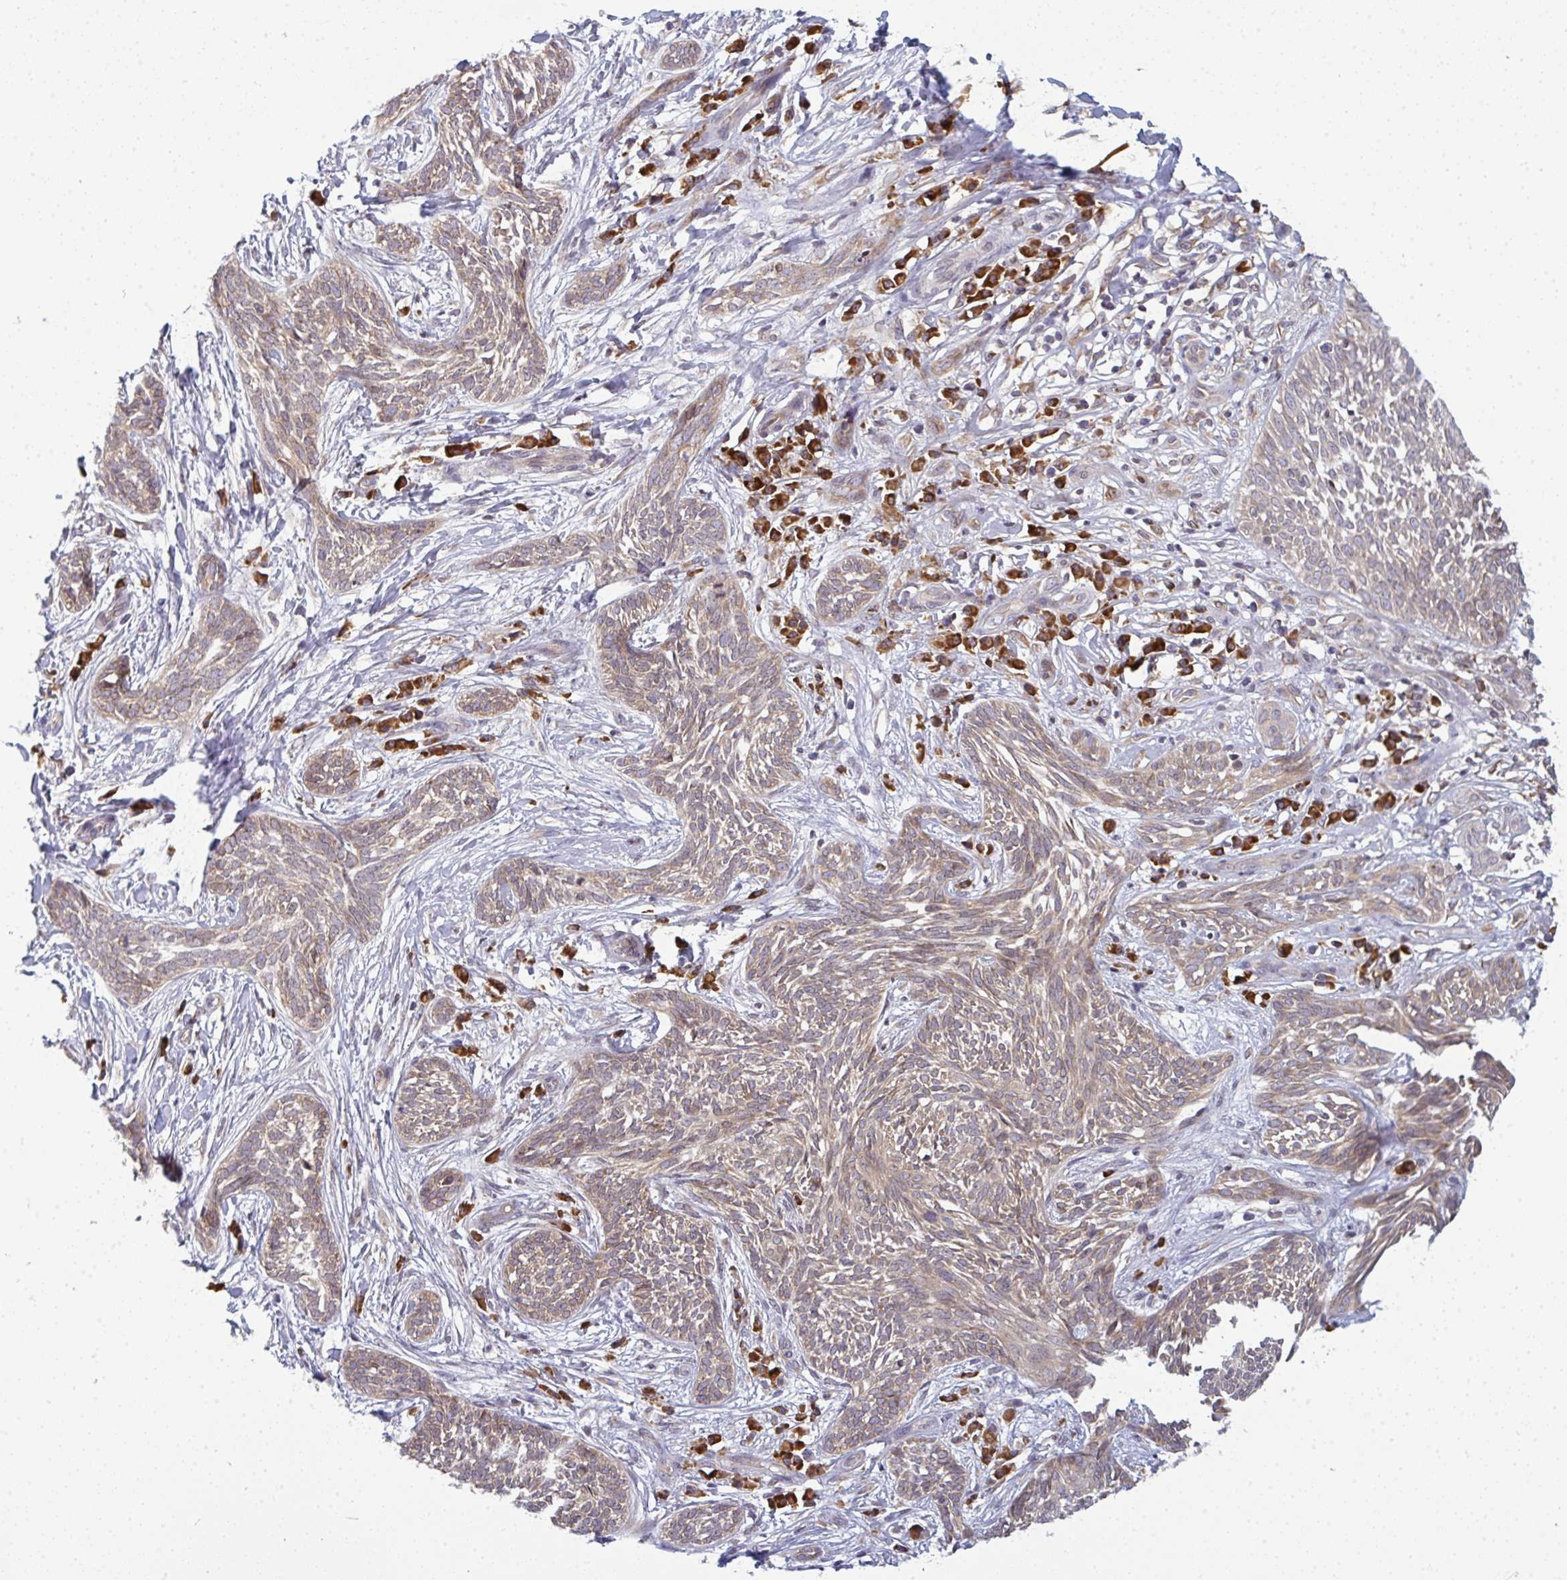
{"staining": {"intensity": "weak", "quantity": ">75%", "location": "cytoplasmic/membranous"}, "tissue": "skin cancer", "cell_type": "Tumor cells", "image_type": "cancer", "snomed": [{"axis": "morphology", "description": "Basal cell carcinoma"}, {"axis": "topography", "description": "Skin"}, {"axis": "topography", "description": "Skin, foot"}], "caption": "Immunohistochemical staining of human skin cancer (basal cell carcinoma) shows low levels of weak cytoplasmic/membranous protein expression in about >75% of tumor cells. (Brightfield microscopy of DAB IHC at high magnification).", "gene": "LYSMD4", "patient": {"sex": "female", "age": 86}}